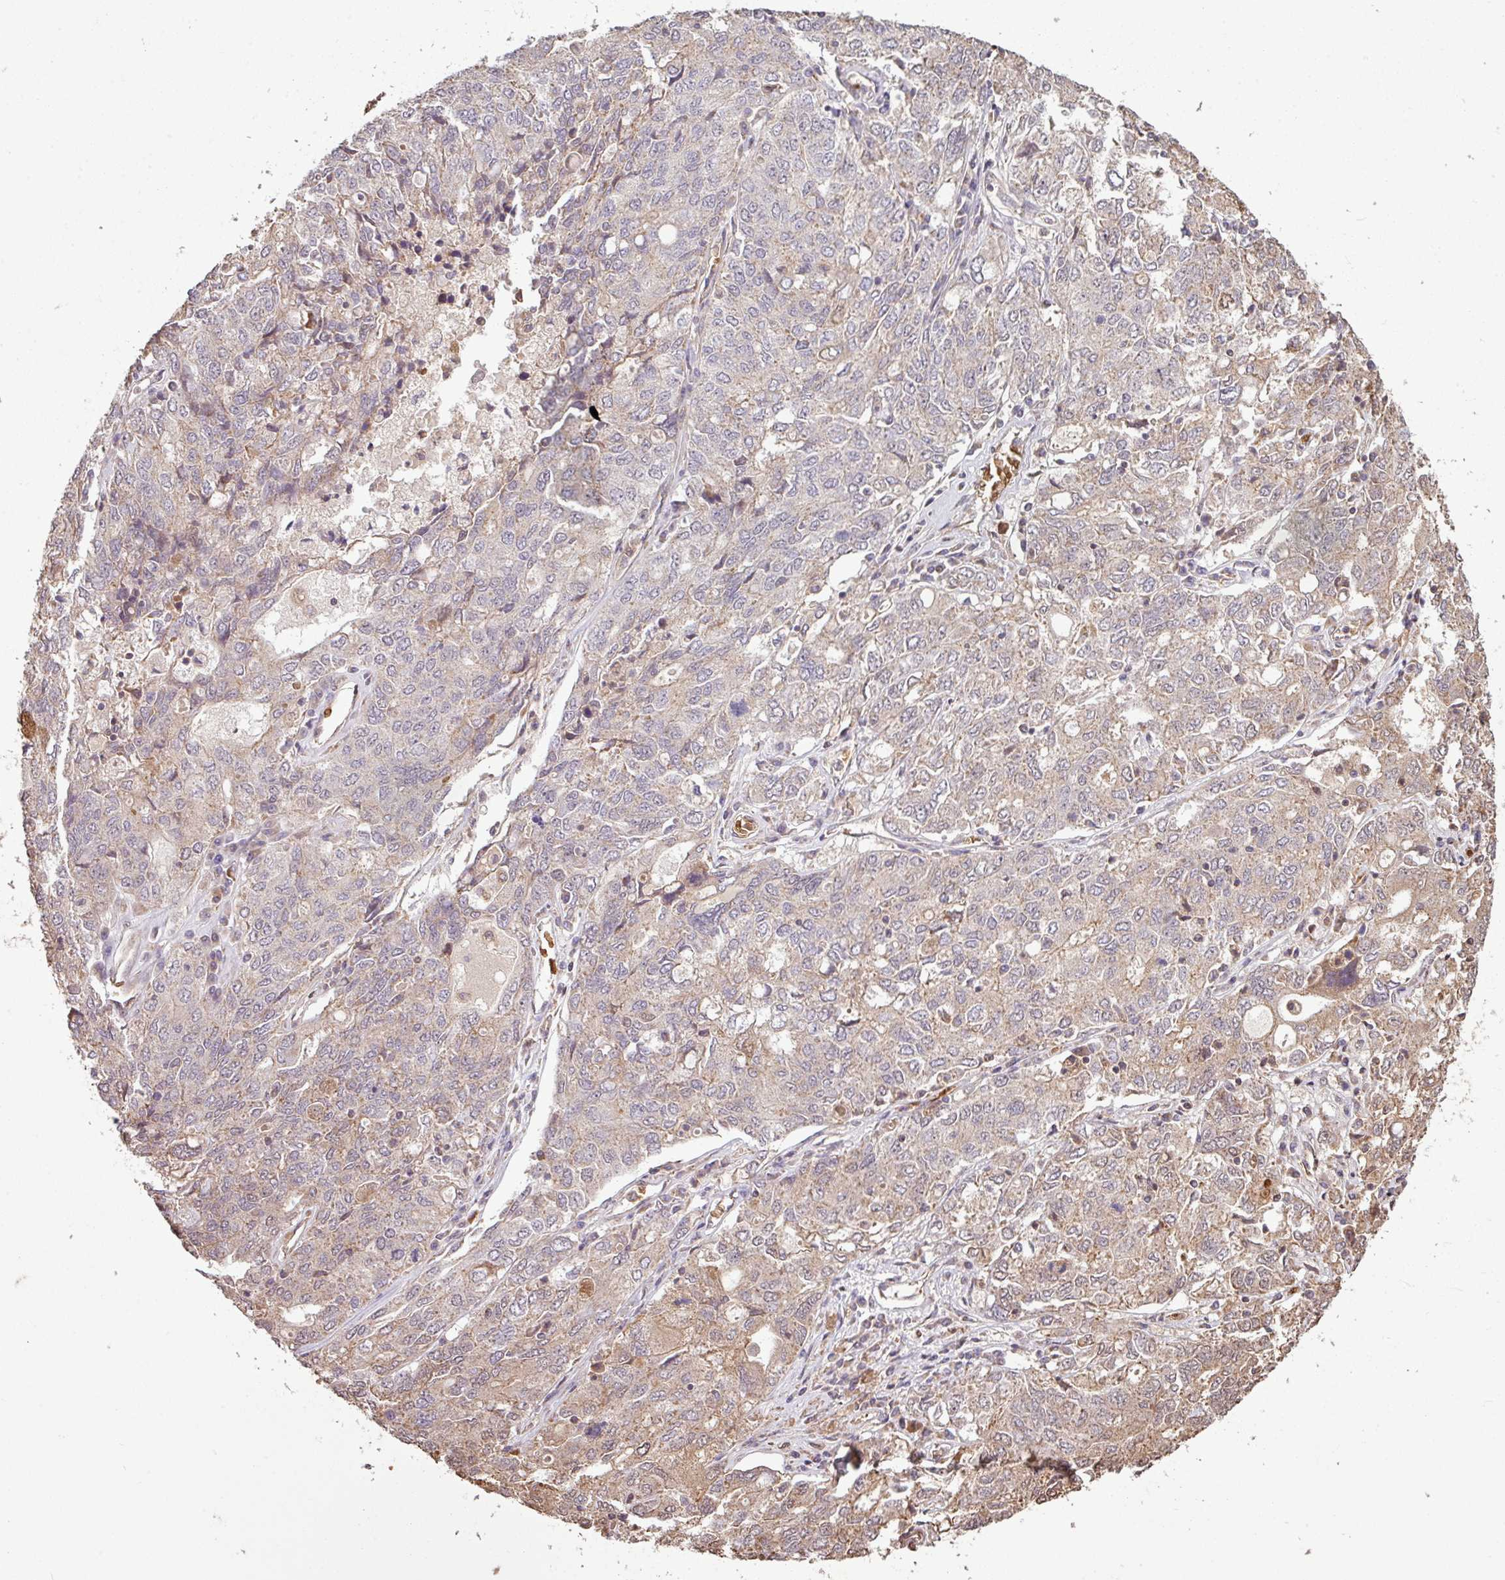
{"staining": {"intensity": "weak", "quantity": "25%-75%", "location": "cytoplasmic/membranous"}, "tissue": "ovarian cancer", "cell_type": "Tumor cells", "image_type": "cancer", "snomed": [{"axis": "morphology", "description": "Carcinoma, endometroid"}, {"axis": "topography", "description": "Ovary"}], "caption": "DAB immunohistochemical staining of human ovarian endometroid carcinoma displays weak cytoplasmic/membranous protein expression in approximately 25%-75% of tumor cells.", "gene": "NHSL2", "patient": {"sex": "female", "age": 62}}